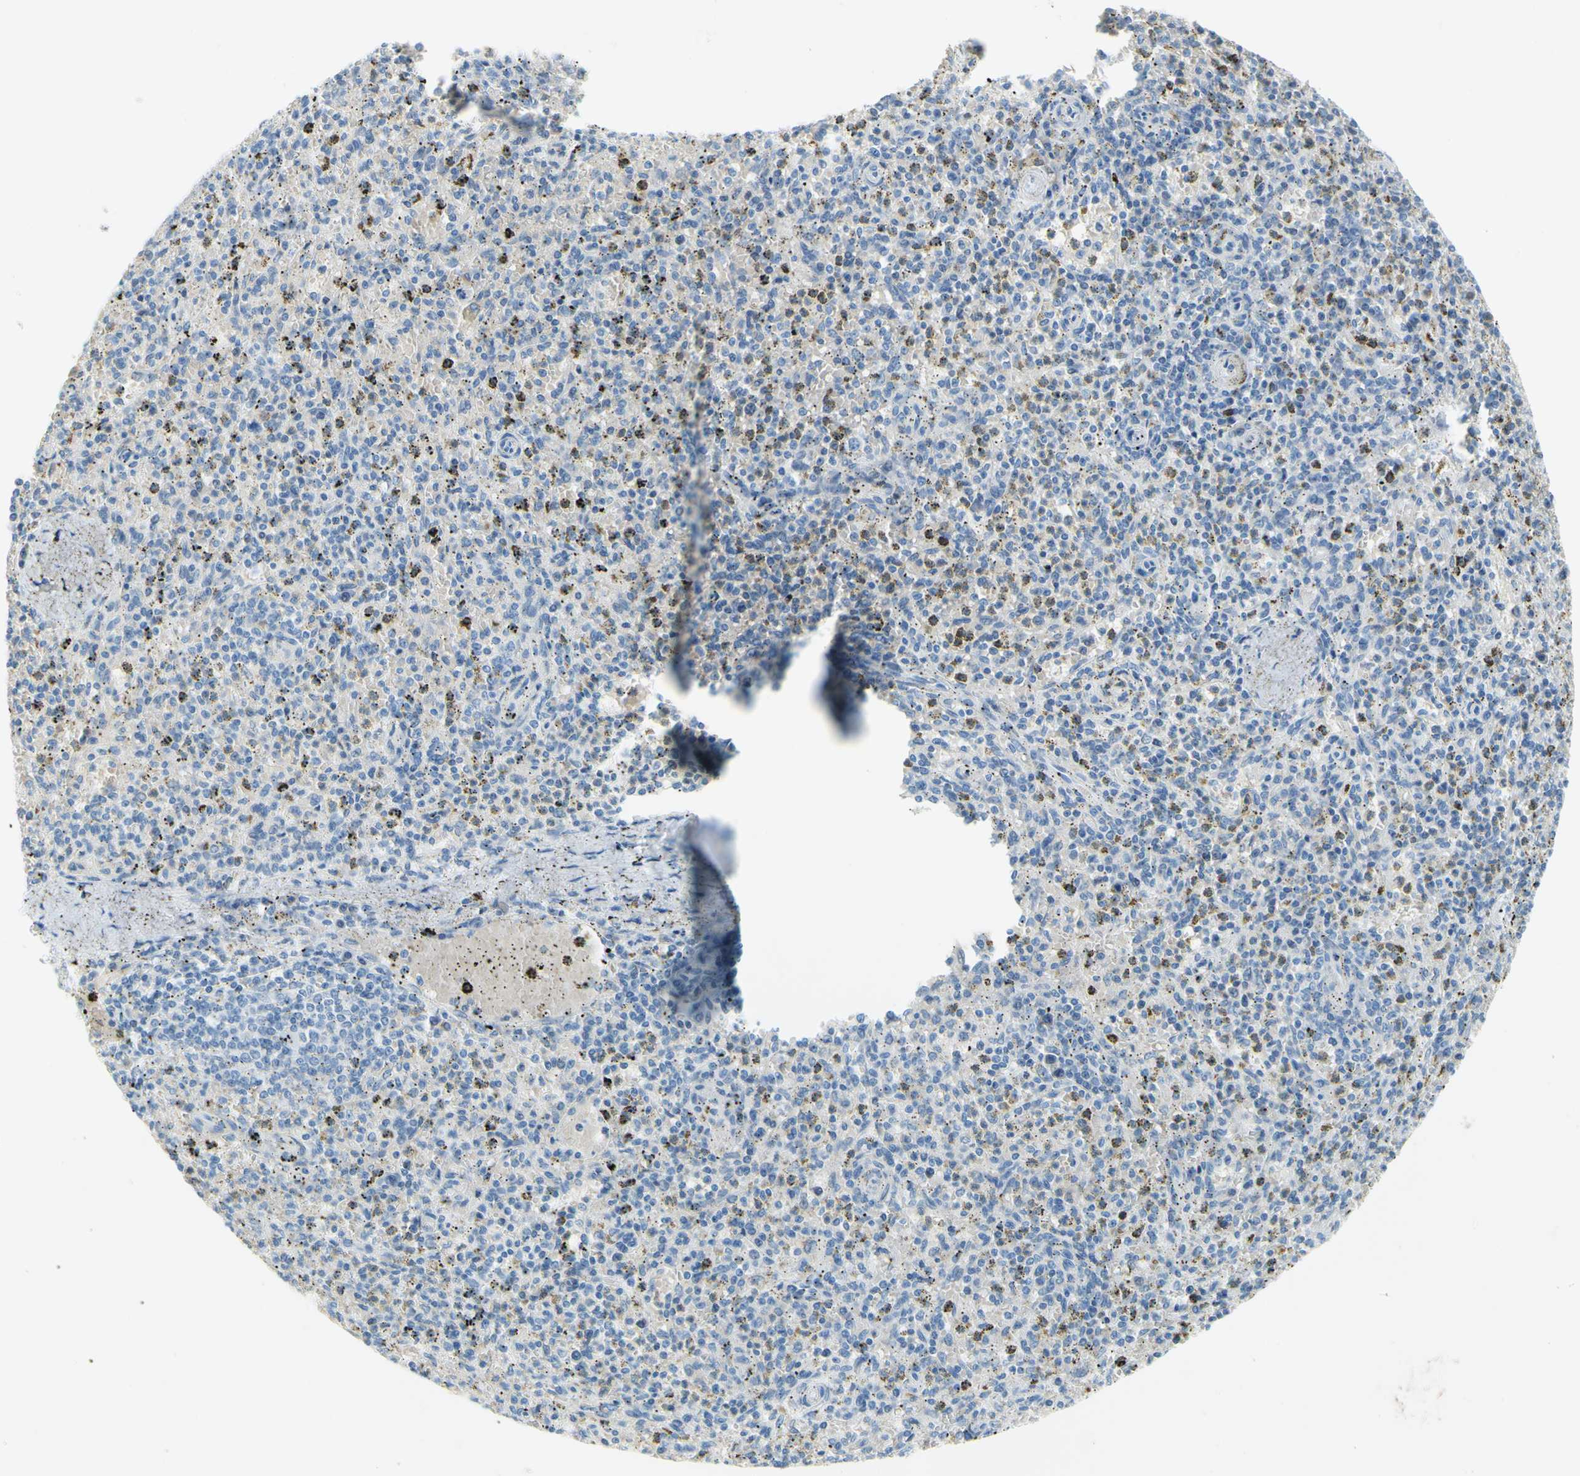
{"staining": {"intensity": "negative", "quantity": "none", "location": "none"}, "tissue": "spleen", "cell_type": "Cells in red pulp", "image_type": "normal", "snomed": [{"axis": "morphology", "description": "Normal tissue, NOS"}, {"axis": "topography", "description": "Spleen"}], "caption": "This histopathology image is of benign spleen stained with immunohistochemistry to label a protein in brown with the nuclei are counter-stained blue. There is no staining in cells in red pulp.", "gene": "DCT", "patient": {"sex": "male", "age": 72}}